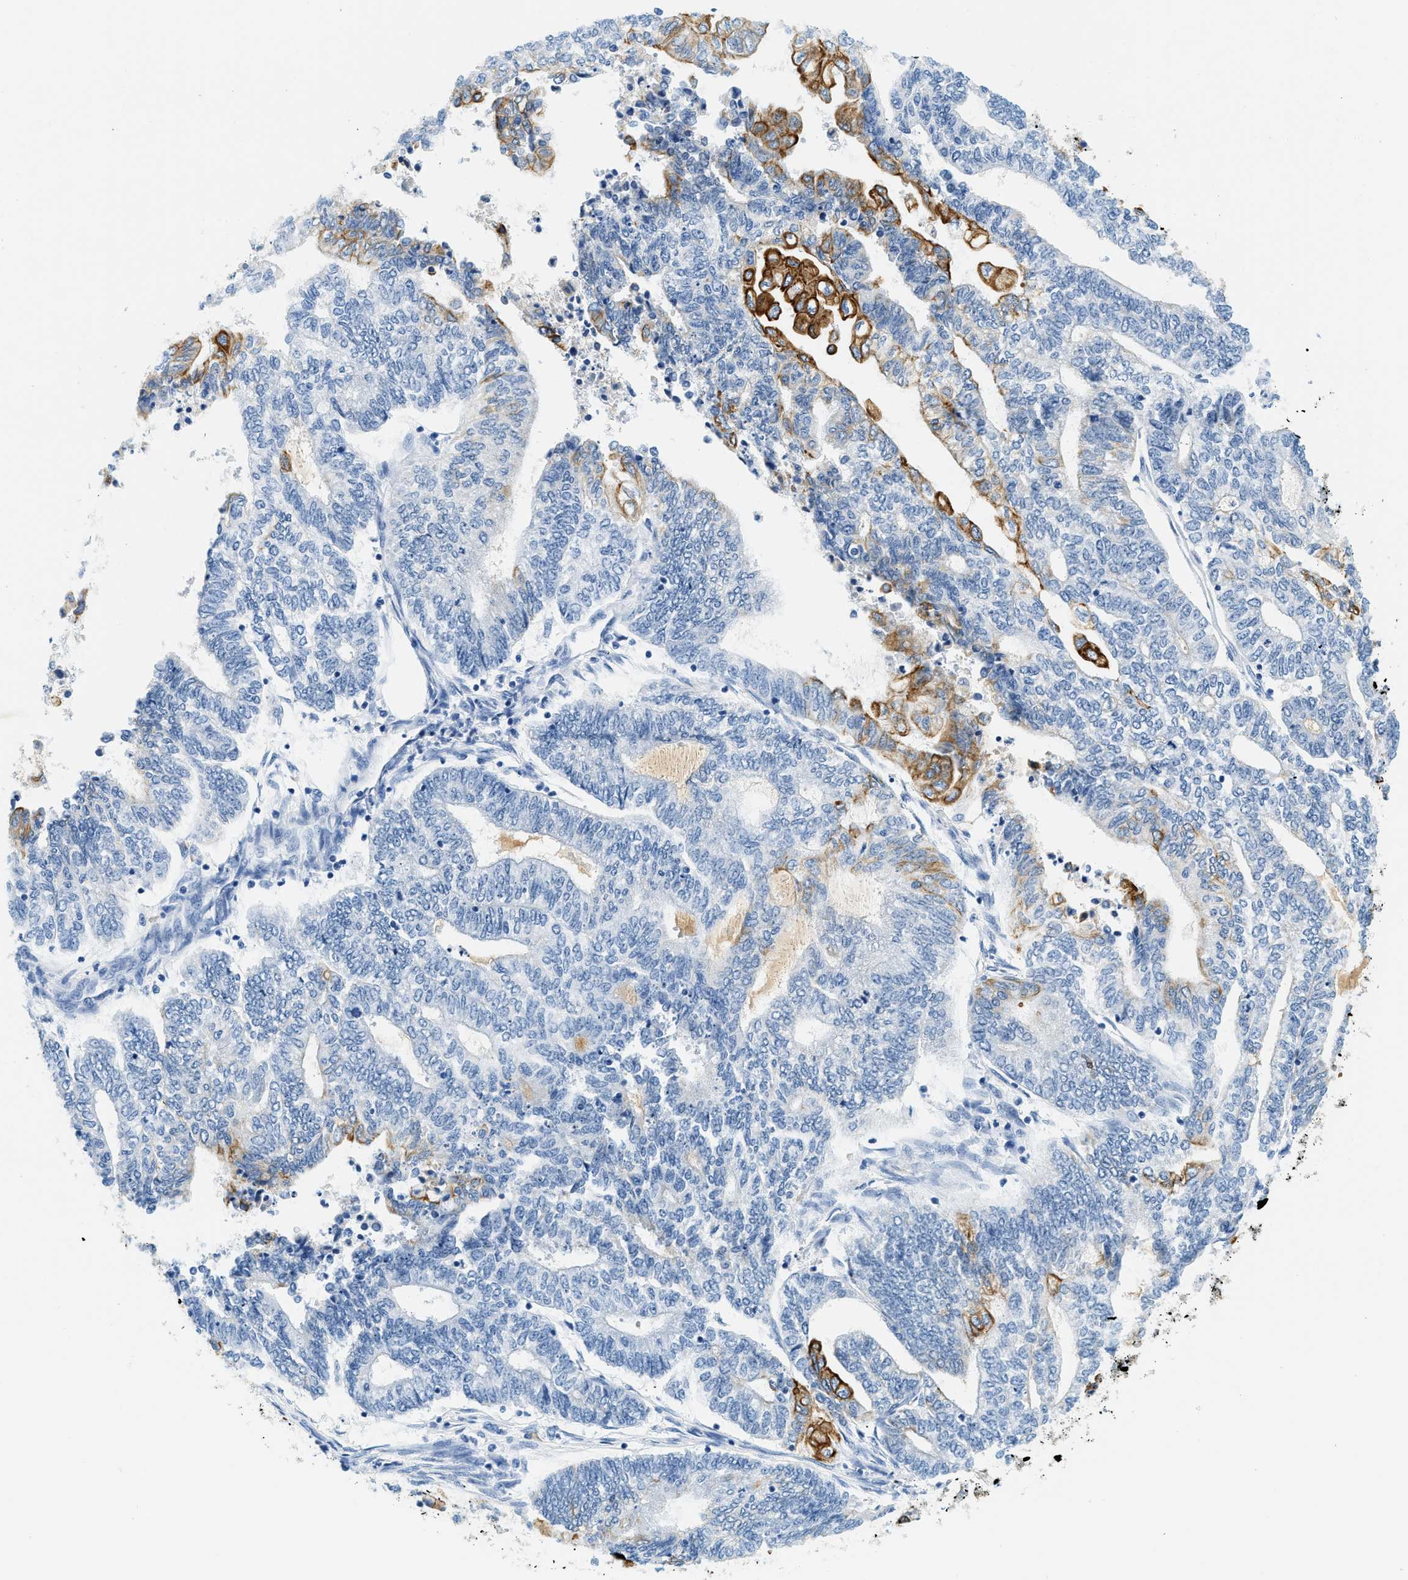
{"staining": {"intensity": "strong", "quantity": "<25%", "location": "cytoplasmic/membranous"}, "tissue": "endometrial cancer", "cell_type": "Tumor cells", "image_type": "cancer", "snomed": [{"axis": "morphology", "description": "Adenocarcinoma, NOS"}, {"axis": "topography", "description": "Uterus"}, {"axis": "topography", "description": "Endometrium"}], "caption": "Protein staining of endometrial adenocarcinoma tissue exhibits strong cytoplasmic/membranous positivity in about <25% of tumor cells.", "gene": "STXBP2", "patient": {"sex": "female", "age": 70}}